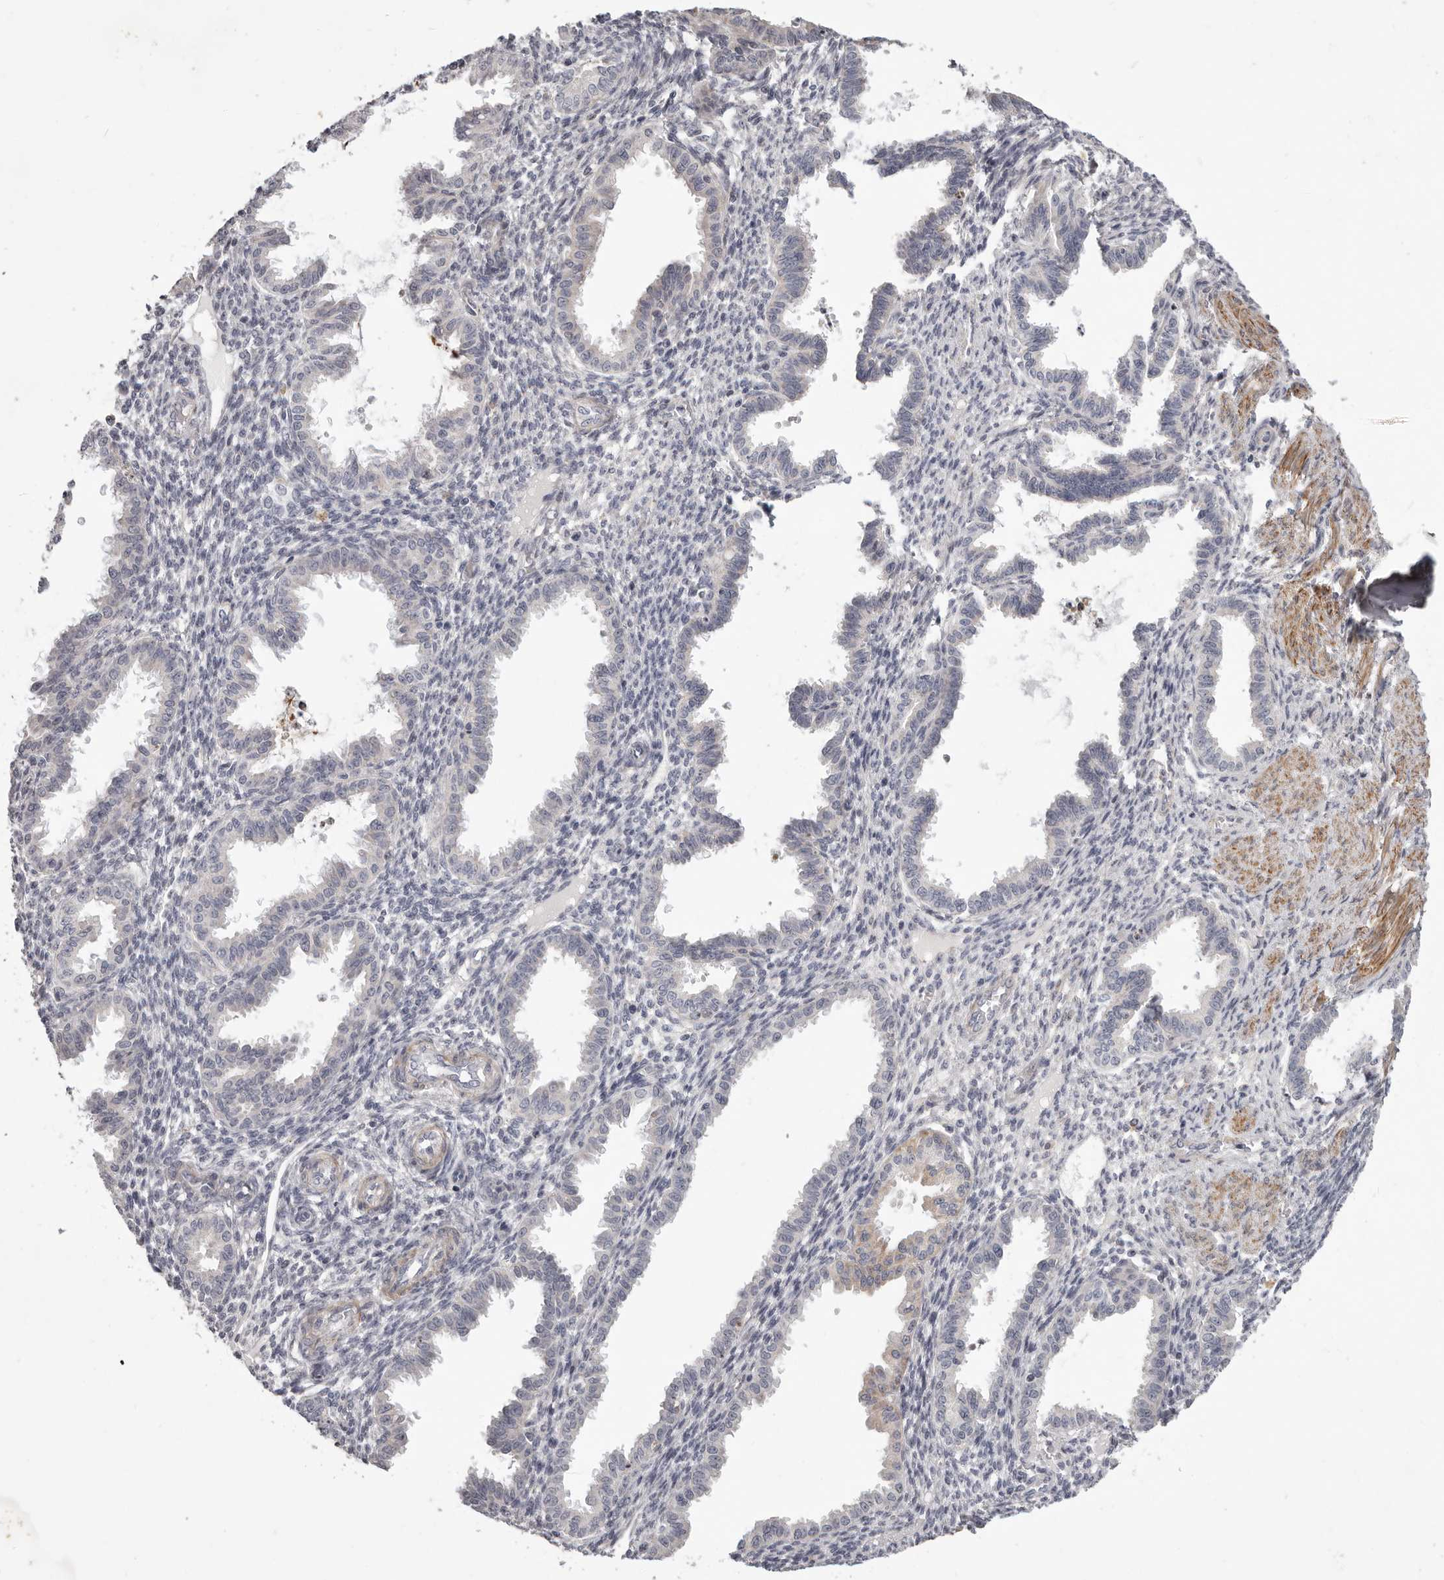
{"staining": {"intensity": "negative", "quantity": "none", "location": "none"}, "tissue": "endometrium", "cell_type": "Cells in endometrial stroma", "image_type": "normal", "snomed": [{"axis": "morphology", "description": "Normal tissue, NOS"}, {"axis": "topography", "description": "Endometrium"}], "caption": "IHC photomicrograph of unremarkable endometrium: human endometrium stained with DAB exhibits no significant protein expression in cells in endometrial stroma. (Stains: DAB immunohistochemistry with hematoxylin counter stain, Microscopy: brightfield microscopy at high magnification).", "gene": "MRPS10", "patient": {"sex": "female", "age": 33}}